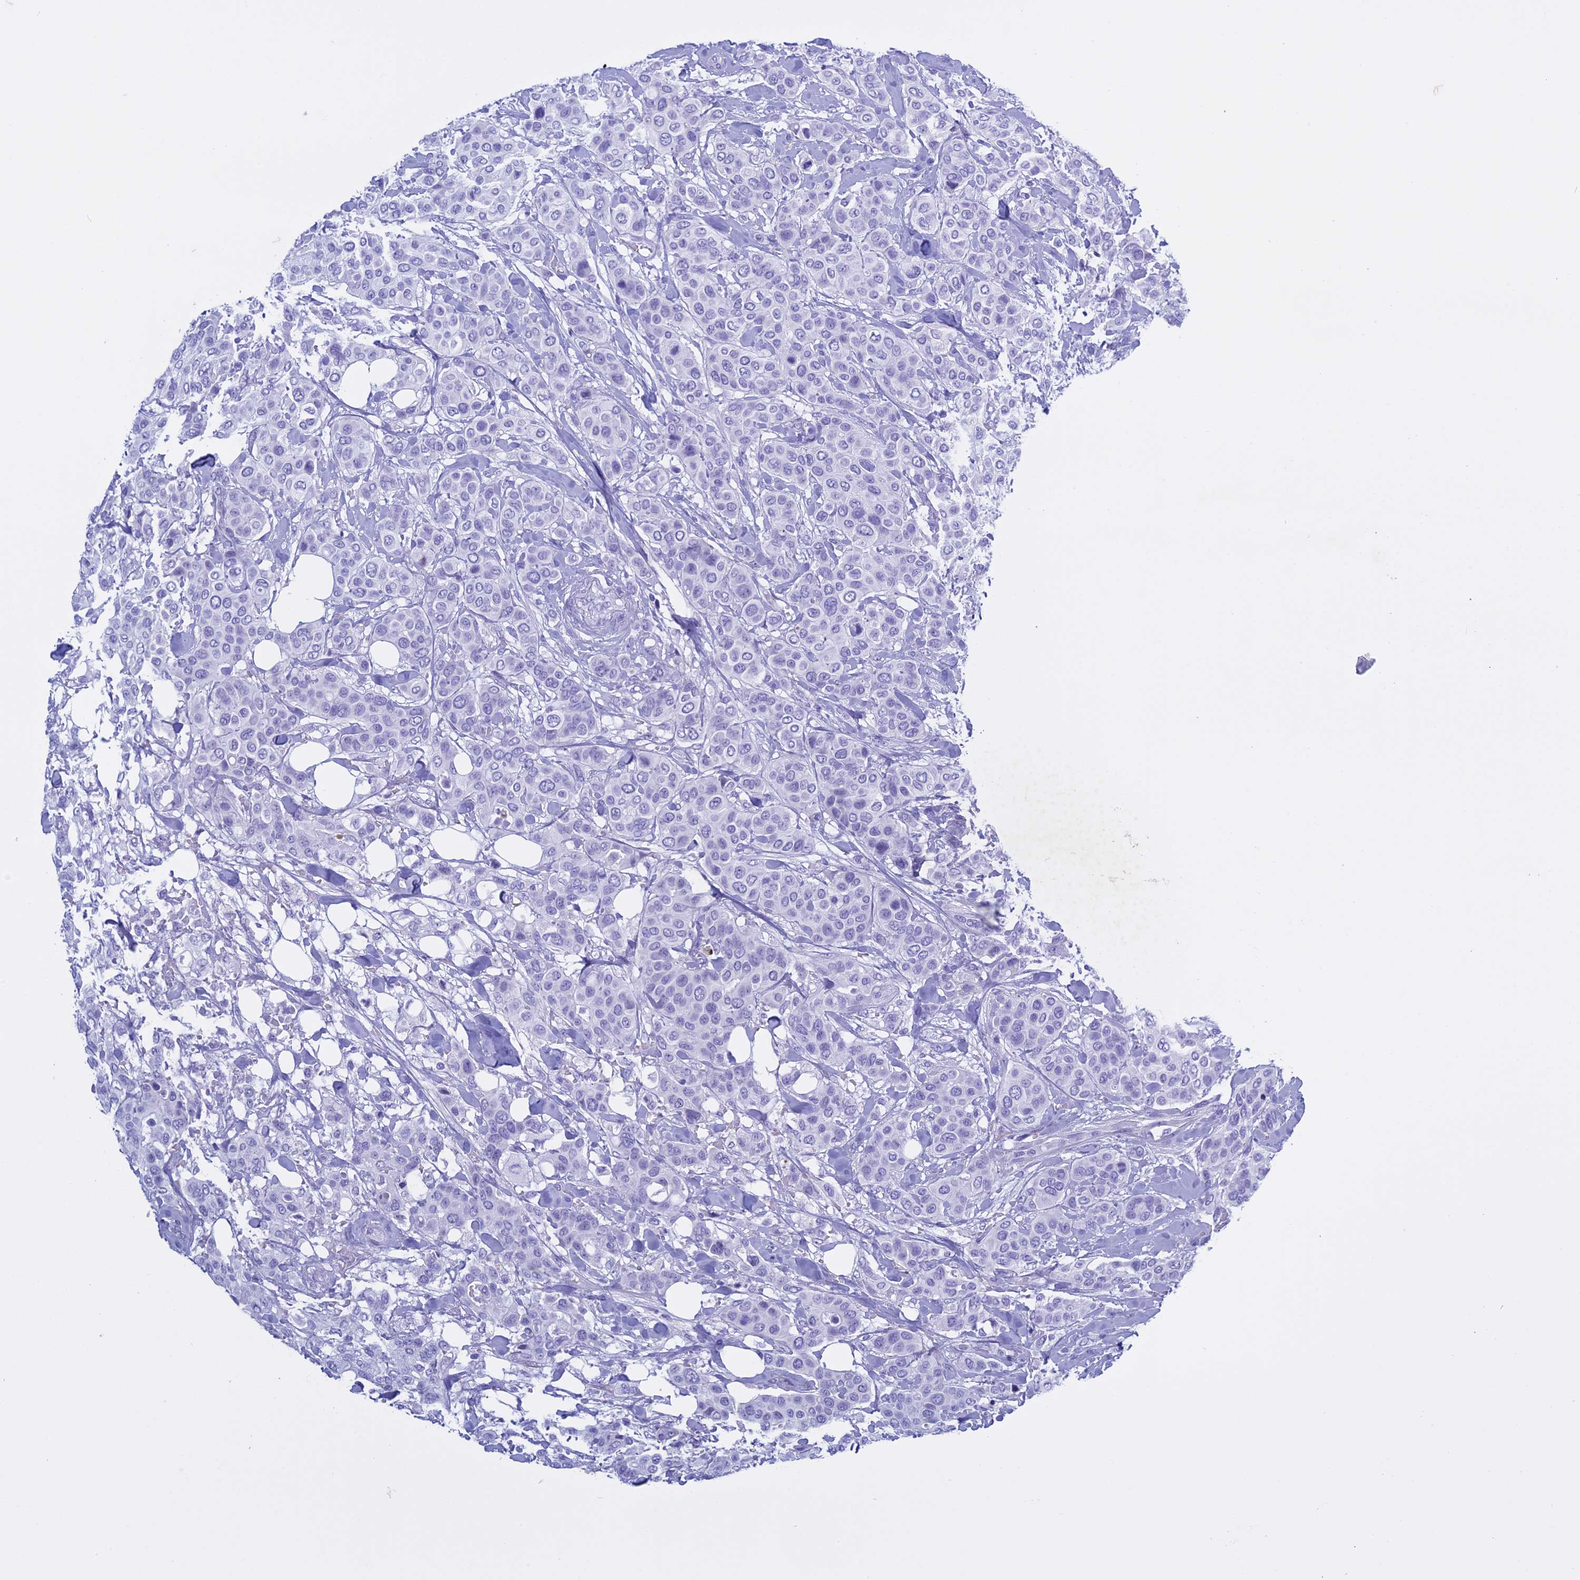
{"staining": {"intensity": "negative", "quantity": "none", "location": "none"}, "tissue": "breast cancer", "cell_type": "Tumor cells", "image_type": "cancer", "snomed": [{"axis": "morphology", "description": "Lobular carcinoma"}, {"axis": "topography", "description": "Breast"}], "caption": "A photomicrograph of human lobular carcinoma (breast) is negative for staining in tumor cells.", "gene": "KCTD21", "patient": {"sex": "female", "age": 51}}